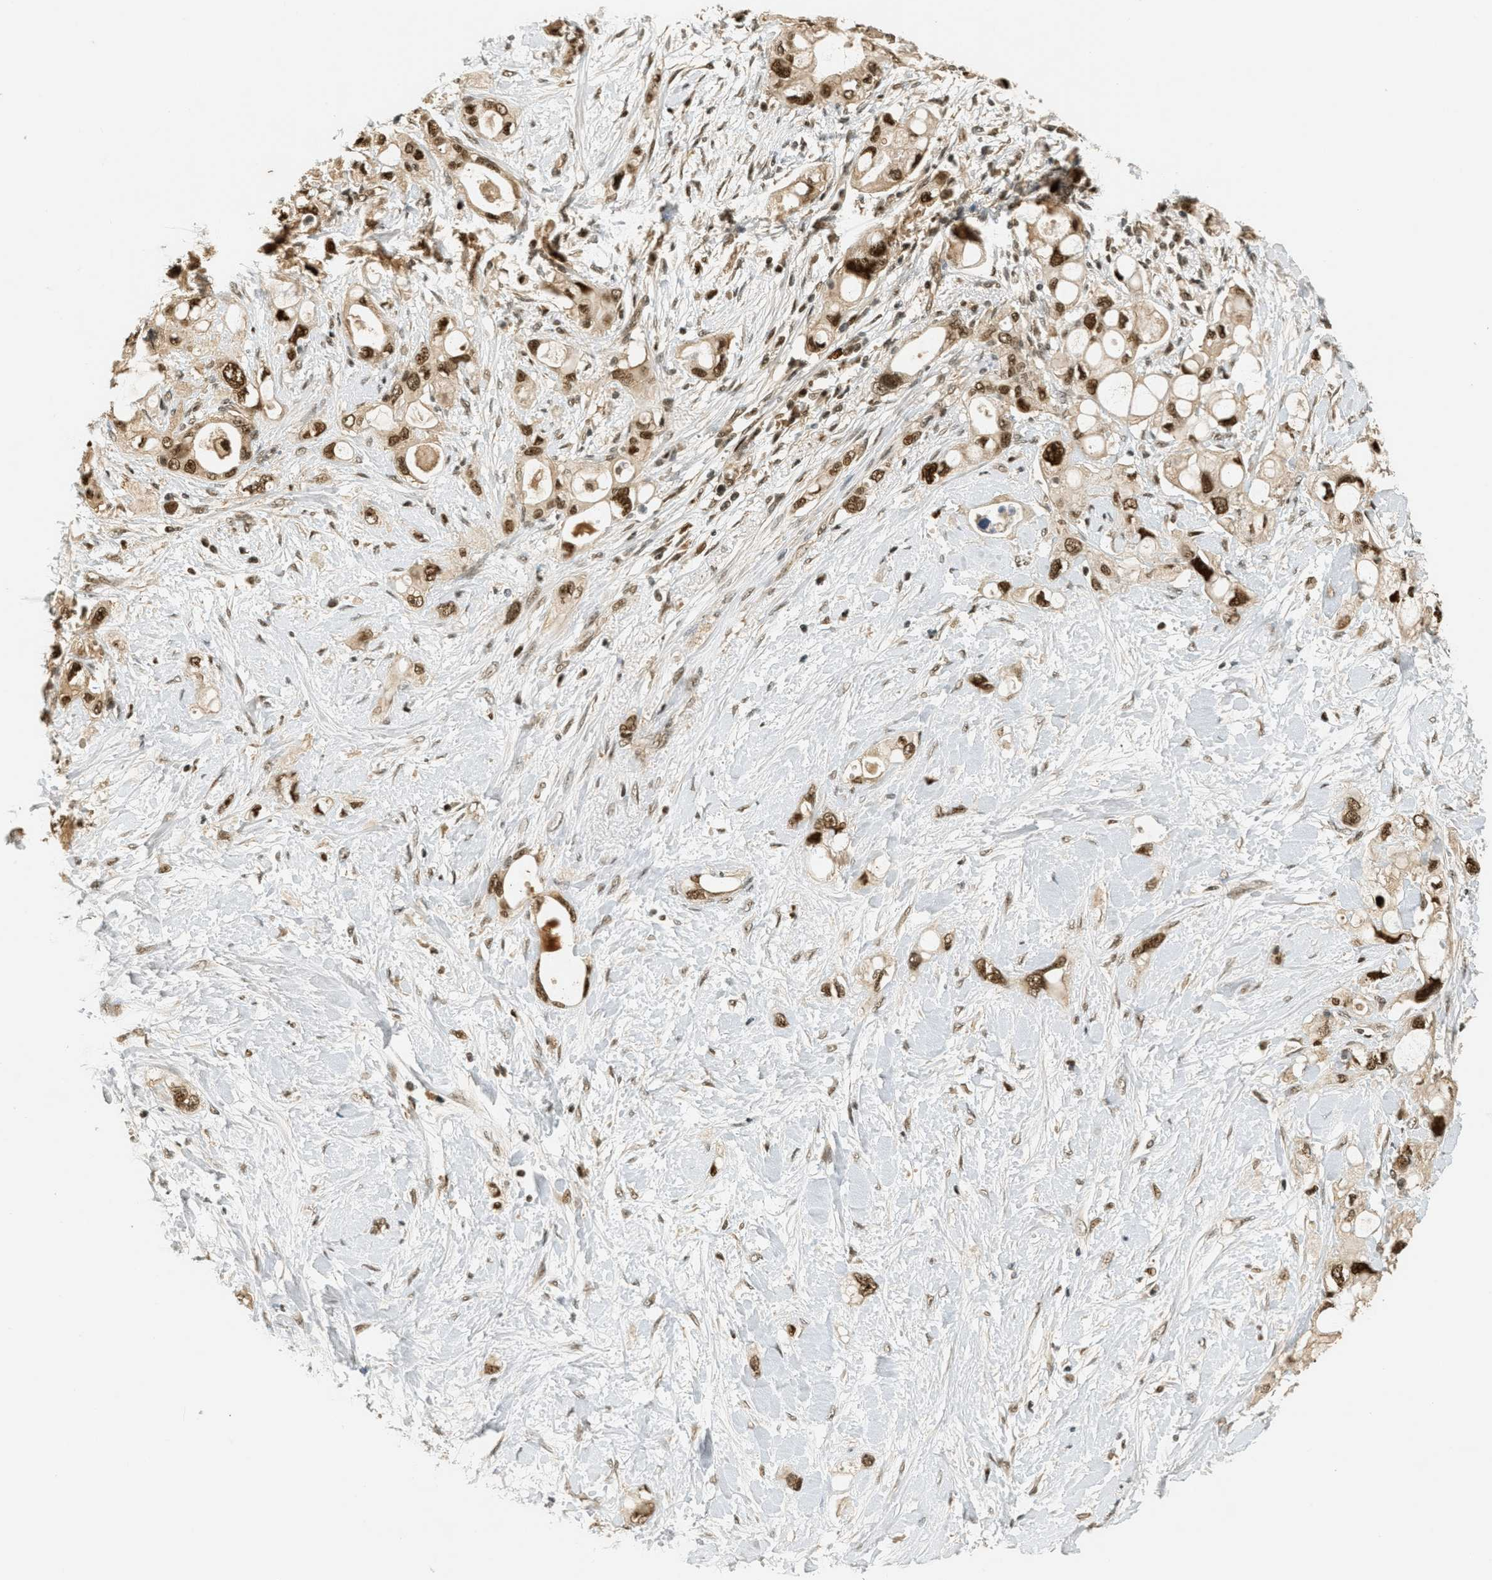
{"staining": {"intensity": "strong", "quantity": ">75%", "location": "nuclear"}, "tissue": "pancreatic cancer", "cell_type": "Tumor cells", "image_type": "cancer", "snomed": [{"axis": "morphology", "description": "Adenocarcinoma, NOS"}, {"axis": "topography", "description": "Pancreas"}], "caption": "Pancreatic adenocarcinoma stained with a protein marker demonstrates strong staining in tumor cells.", "gene": "FOXM1", "patient": {"sex": "female", "age": 56}}